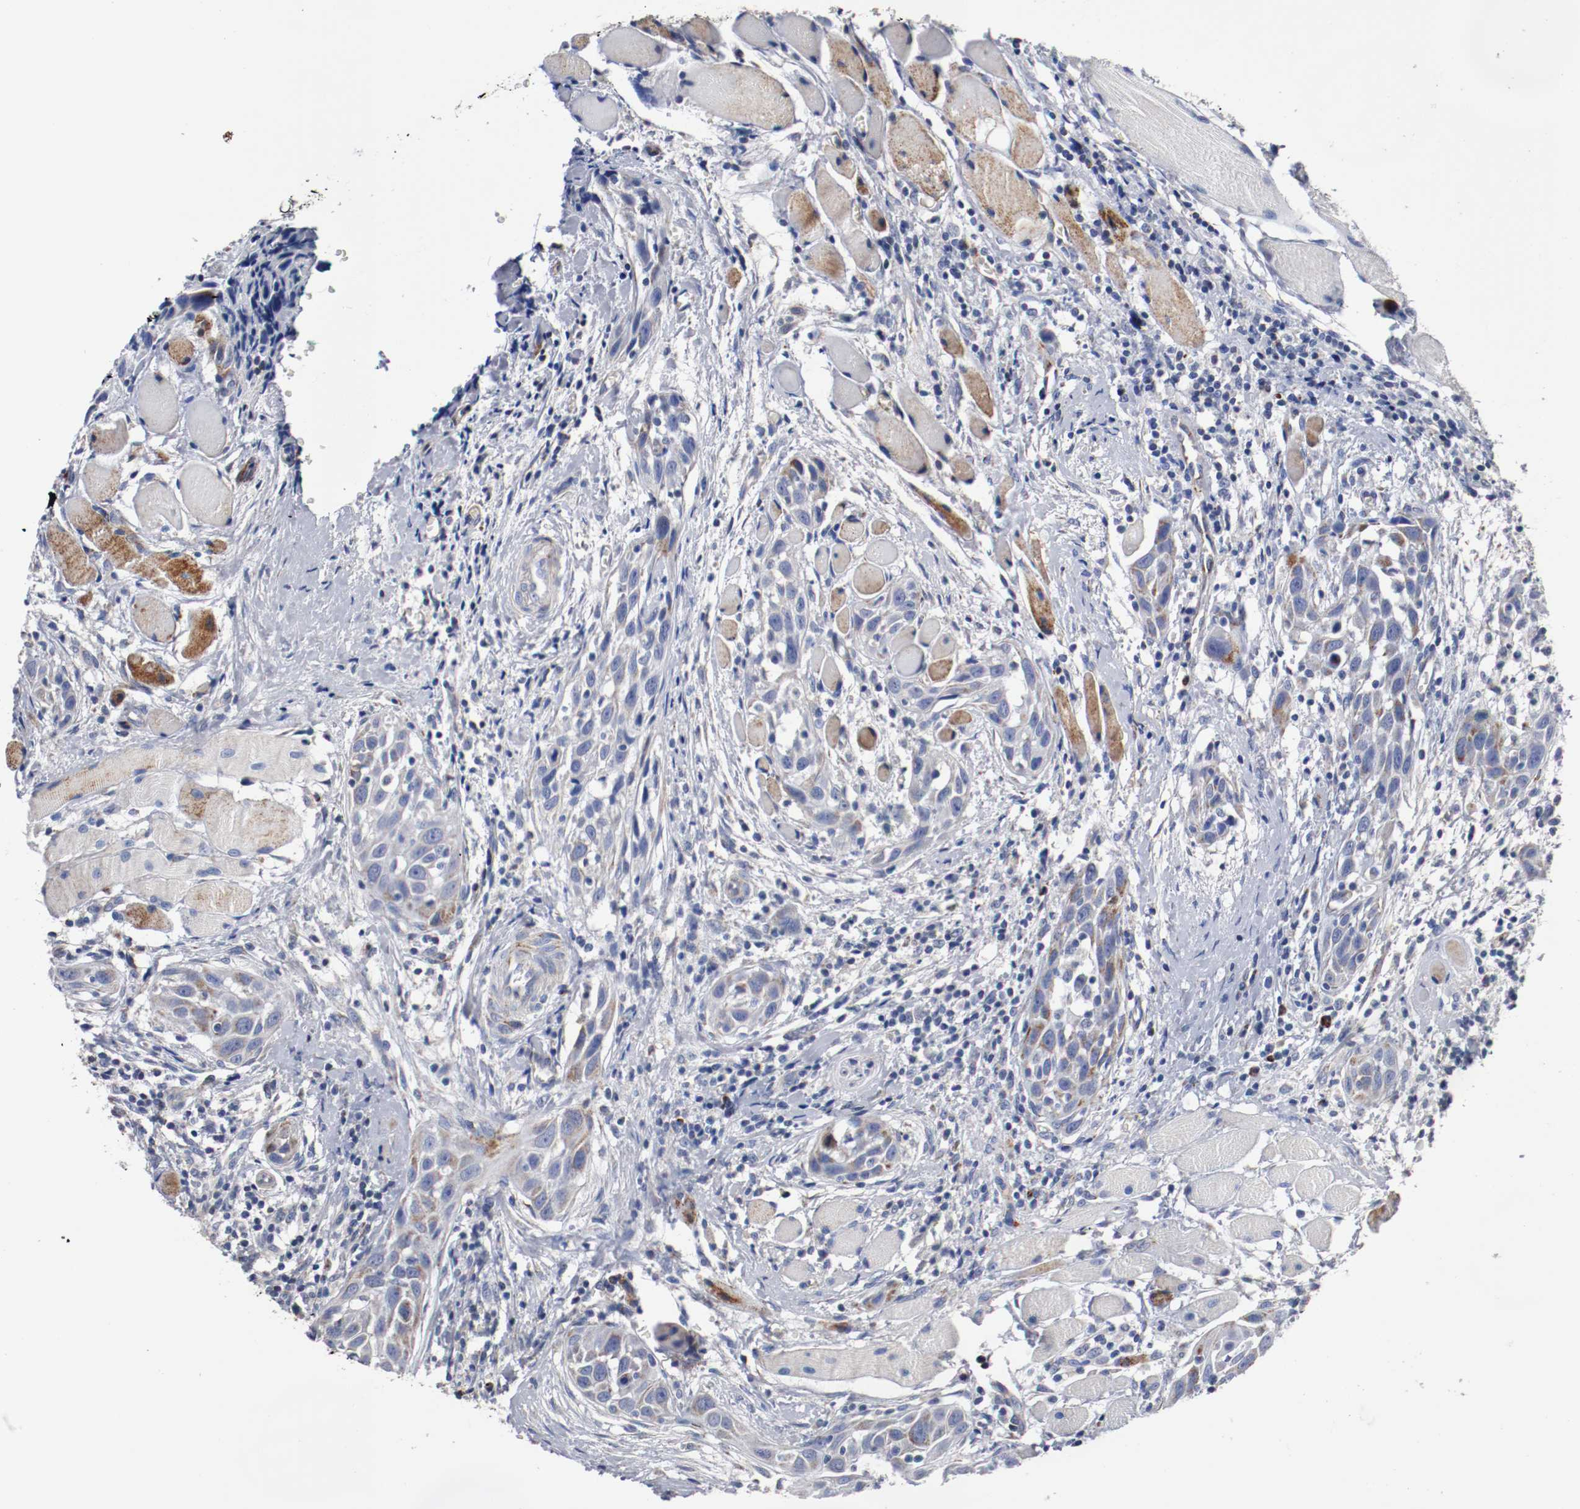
{"staining": {"intensity": "moderate", "quantity": "<25%", "location": "cytoplasmic/membranous"}, "tissue": "head and neck cancer", "cell_type": "Tumor cells", "image_type": "cancer", "snomed": [{"axis": "morphology", "description": "Squamous cell carcinoma, NOS"}, {"axis": "topography", "description": "Oral tissue"}, {"axis": "topography", "description": "Head-Neck"}], "caption": "Moderate cytoplasmic/membranous staining is appreciated in about <25% of tumor cells in head and neck cancer.", "gene": "TUBD1", "patient": {"sex": "female", "age": 50}}